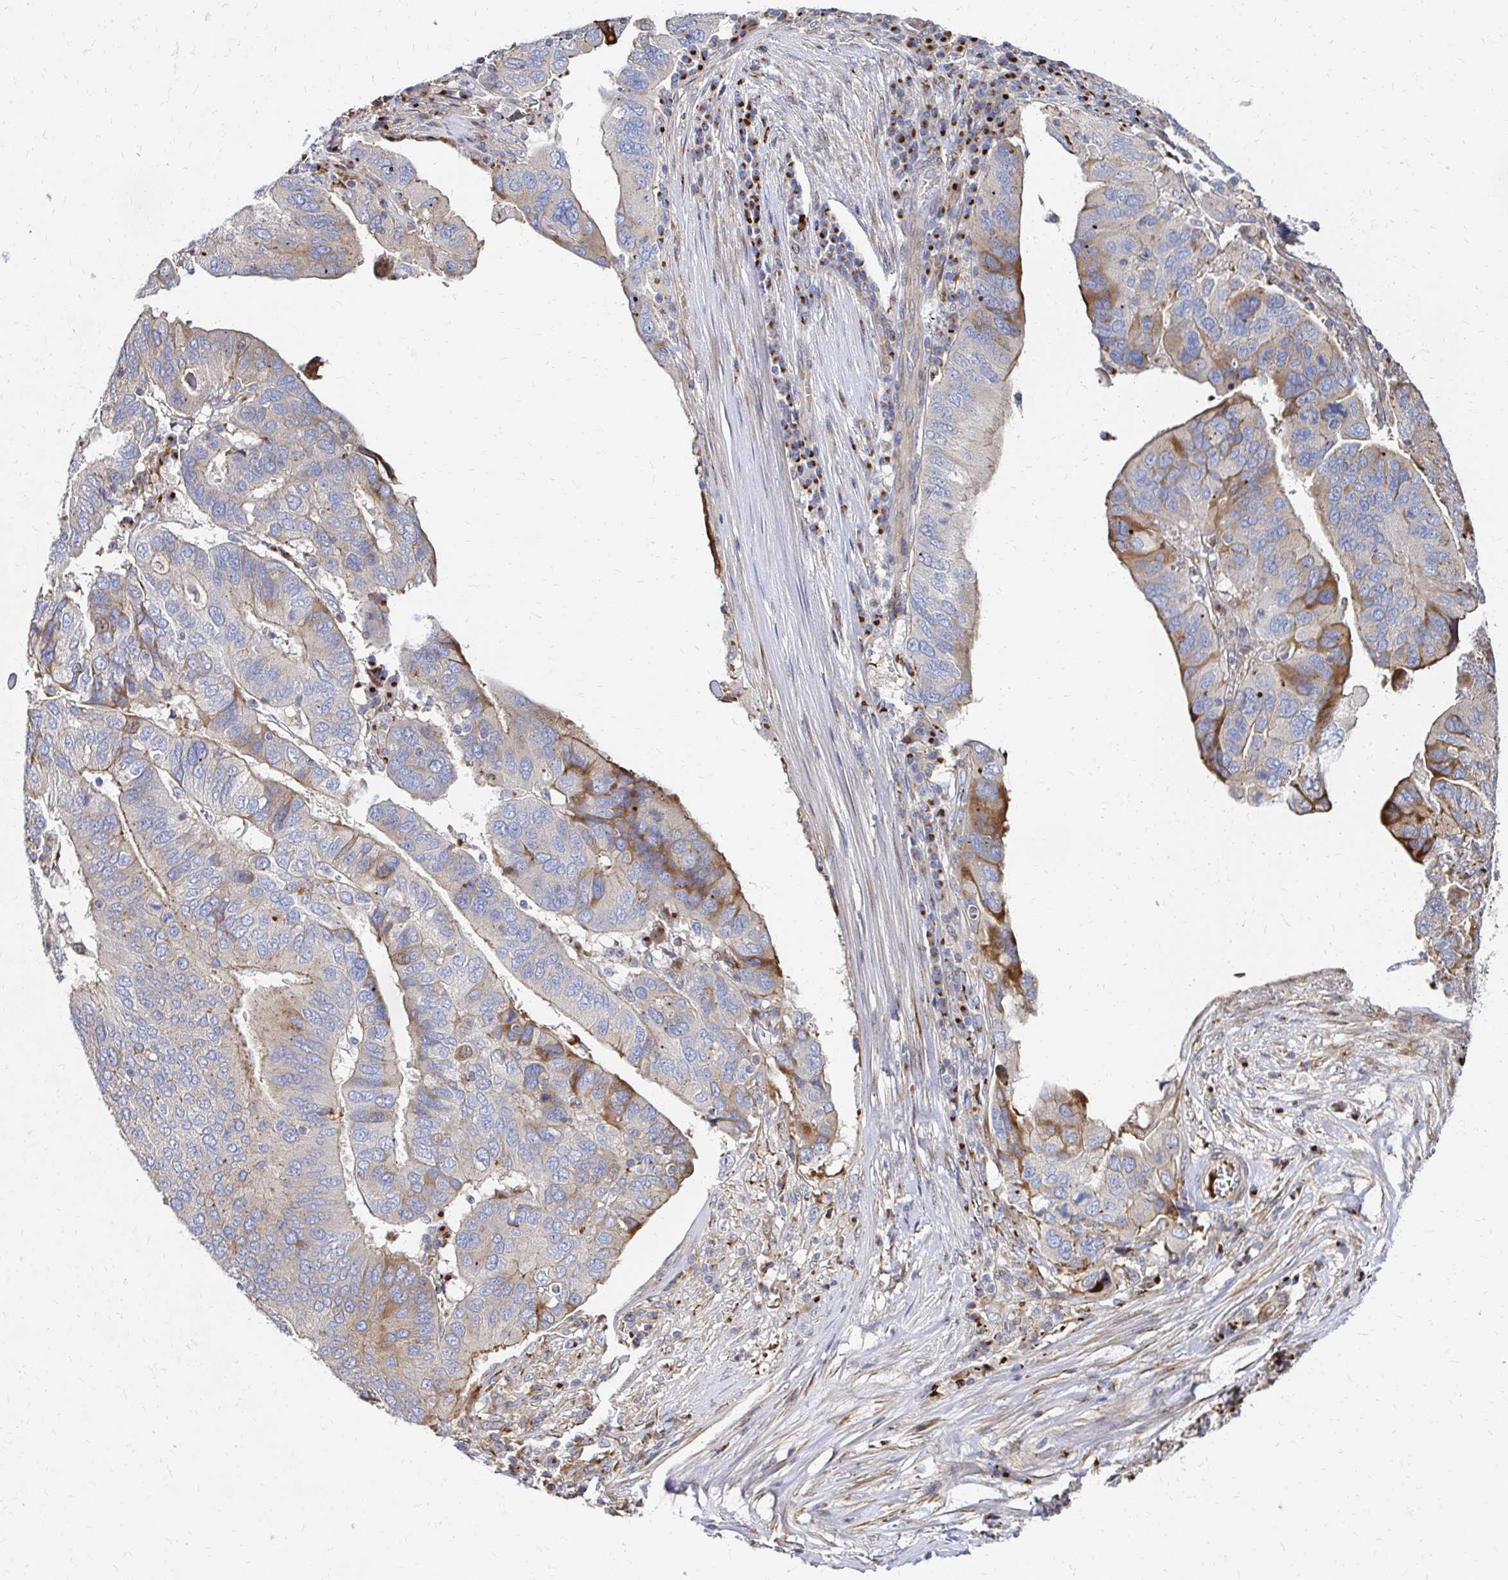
{"staining": {"intensity": "moderate", "quantity": "25%-75%", "location": "cytoplasmic/membranous"}, "tissue": "ovarian cancer", "cell_type": "Tumor cells", "image_type": "cancer", "snomed": [{"axis": "morphology", "description": "Cystadenocarcinoma, serous, NOS"}, {"axis": "topography", "description": "Ovary"}], "caption": "Serous cystadenocarcinoma (ovarian) was stained to show a protein in brown. There is medium levels of moderate cytoplasmic/membranous staining in approximately 25%-75% of tumor cells. (DAB IHC, brown staining for protein, blue staining for nuclei).", "gene": "MAN1A1", "patient": {"sex": "female", "age": 79}}